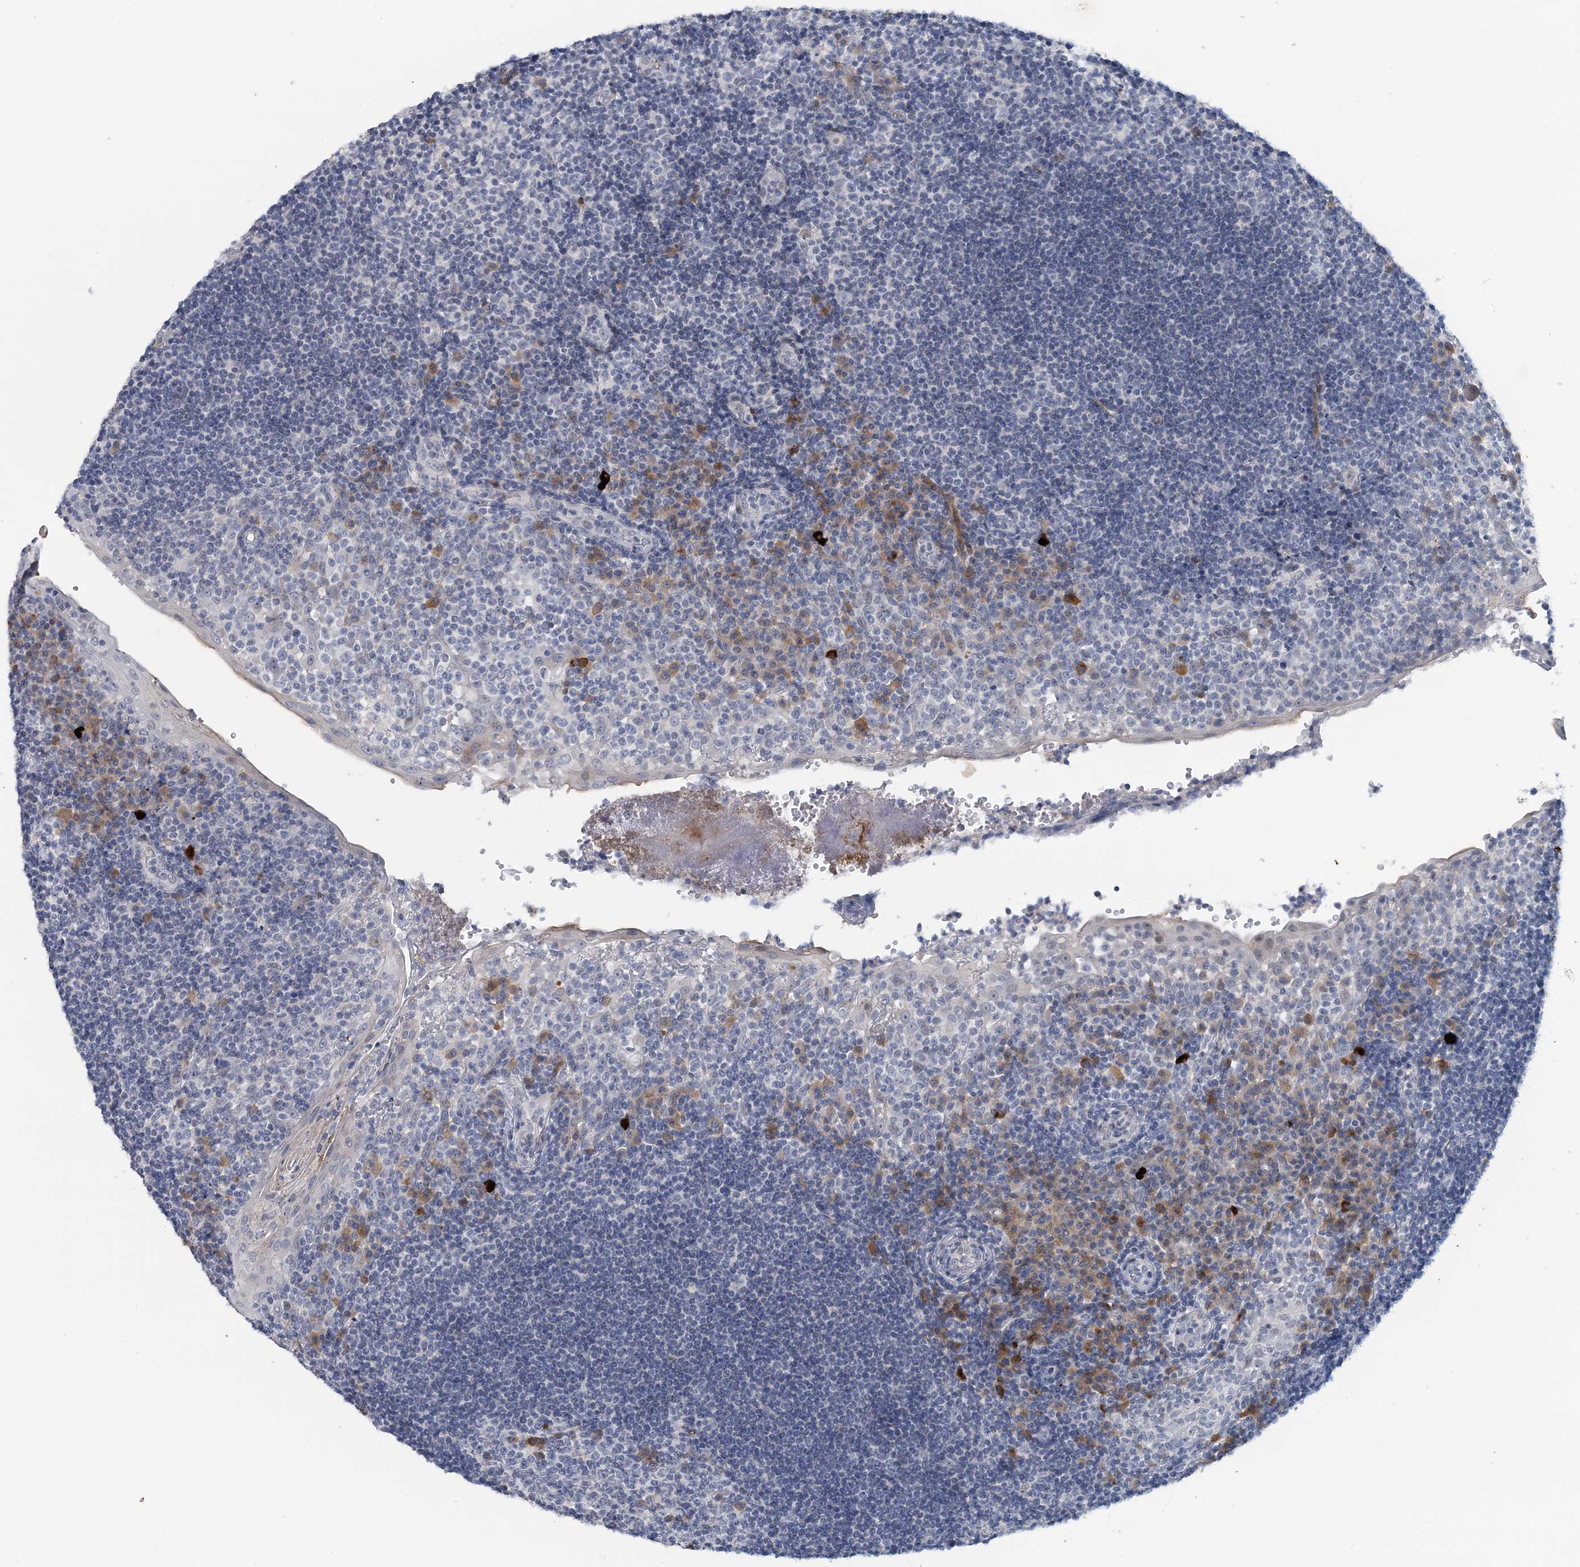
{"staining": {"intensity": "moderate", "quantity": "<25%", "location": "cytoplasmic/membranous"}, "tissue": "tonsil", "cell_type": "Germinal center cells", "image_type": "normal", "snomed": [{"axis": "morphology", "description": "Normal tissue, NOS"}, {"axis": "topography", "description": "Tonsil"}], "caption": "Immunohistochemical staining of unremarkable tonsil reveals moderate cytoplasmic/membranous protein staining in about <25% of germinal center cells.", "gene": "SNED1", "patient": {"sex": "female", "age": 40}}